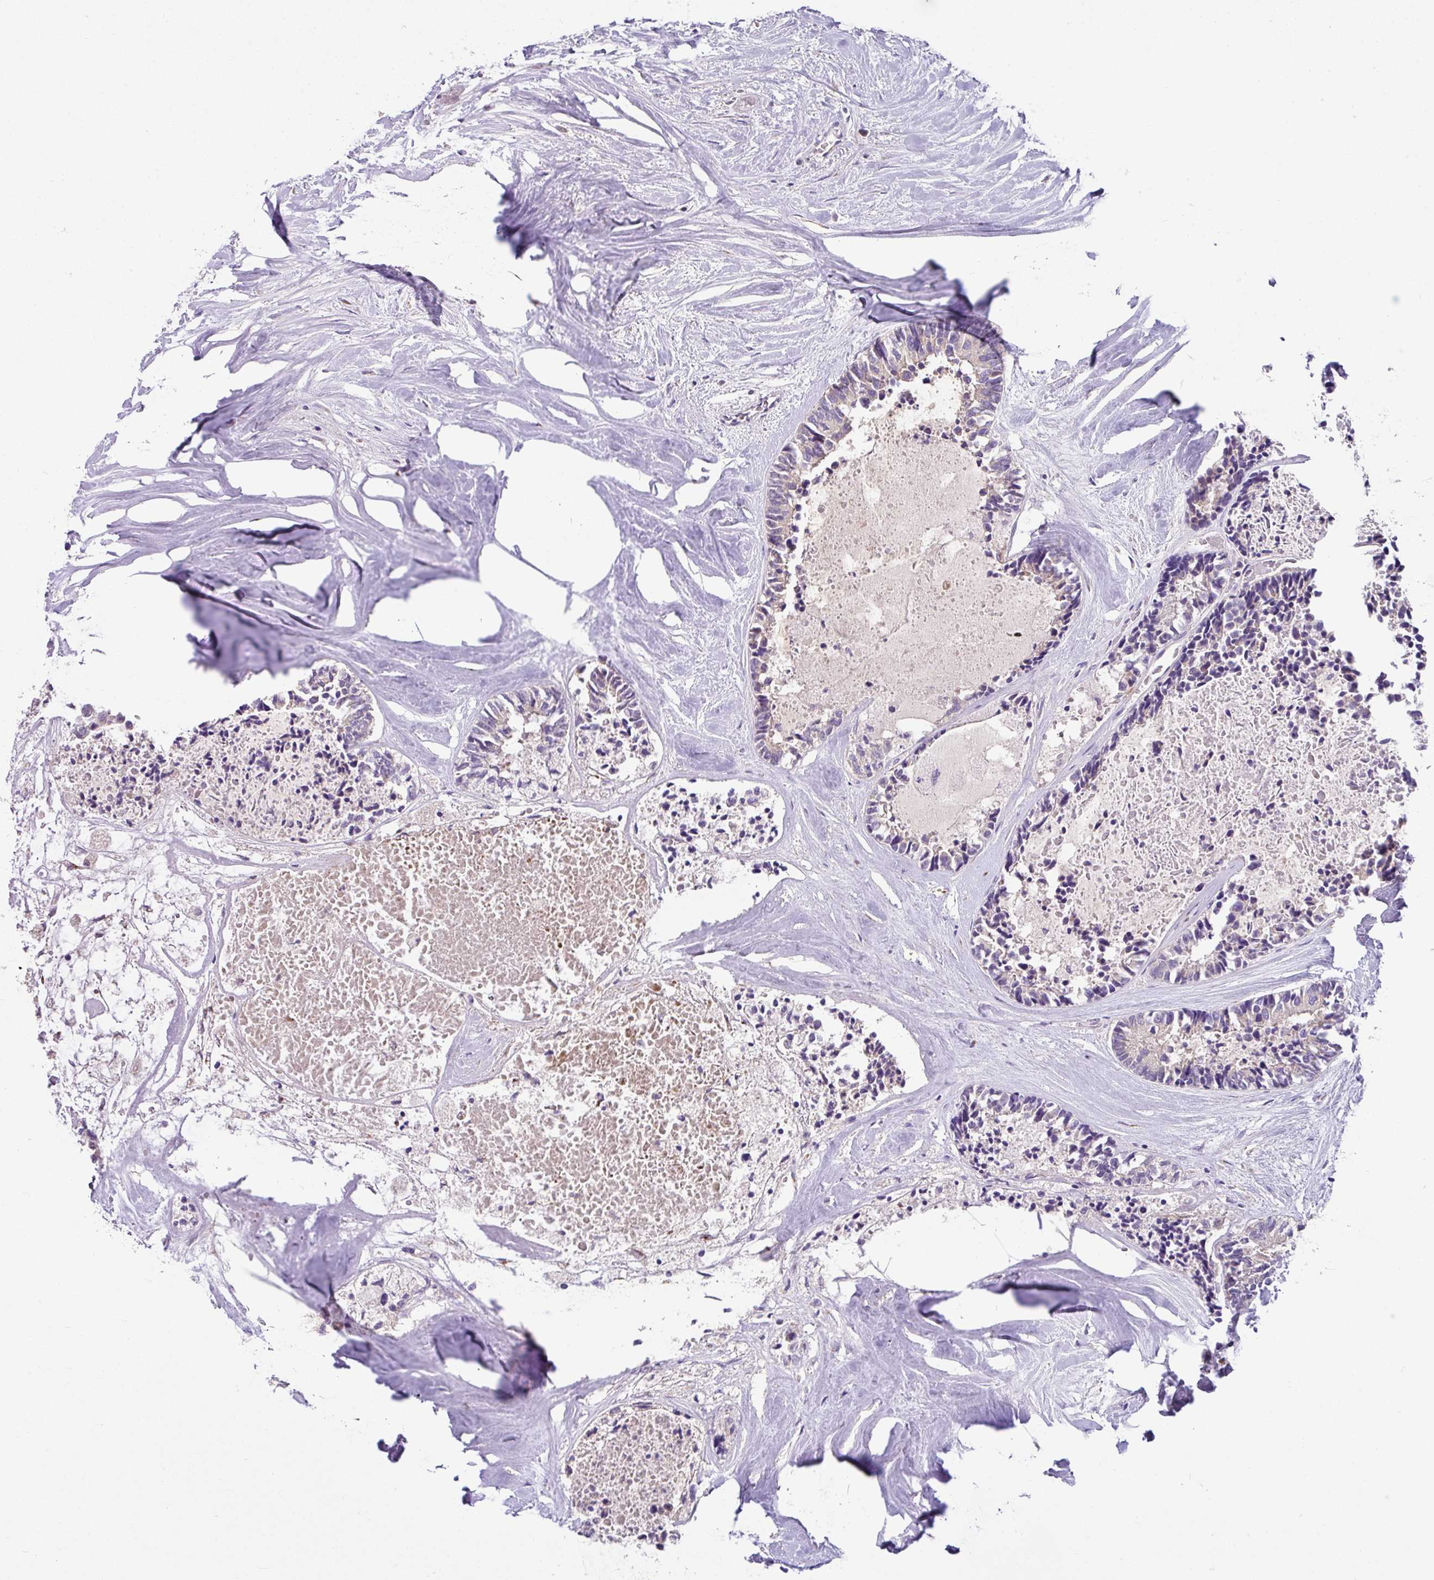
{"staining": {"intensity": "negative", "quantity": "none", "location": "none"}, "tissue": "colorectal cancer", "cell_type": "Tumor cells", "image_type": "cancer", "snomed": [{"axis": "morphology", "description": "Adenocarcinoma, NOS"}, {"axis": "topography", "description": "Colon"}, {"axis": "topography", "description": "Rectum"}], "caption": "High power microscopy micrograph of an immunohistochemistry micrograph of colorectal cancer (adenocarcinoma), revealing no significant positivity in tumor cells.", "gene": "CRISP3", "patient": {"sex": "male", "age": 57}}